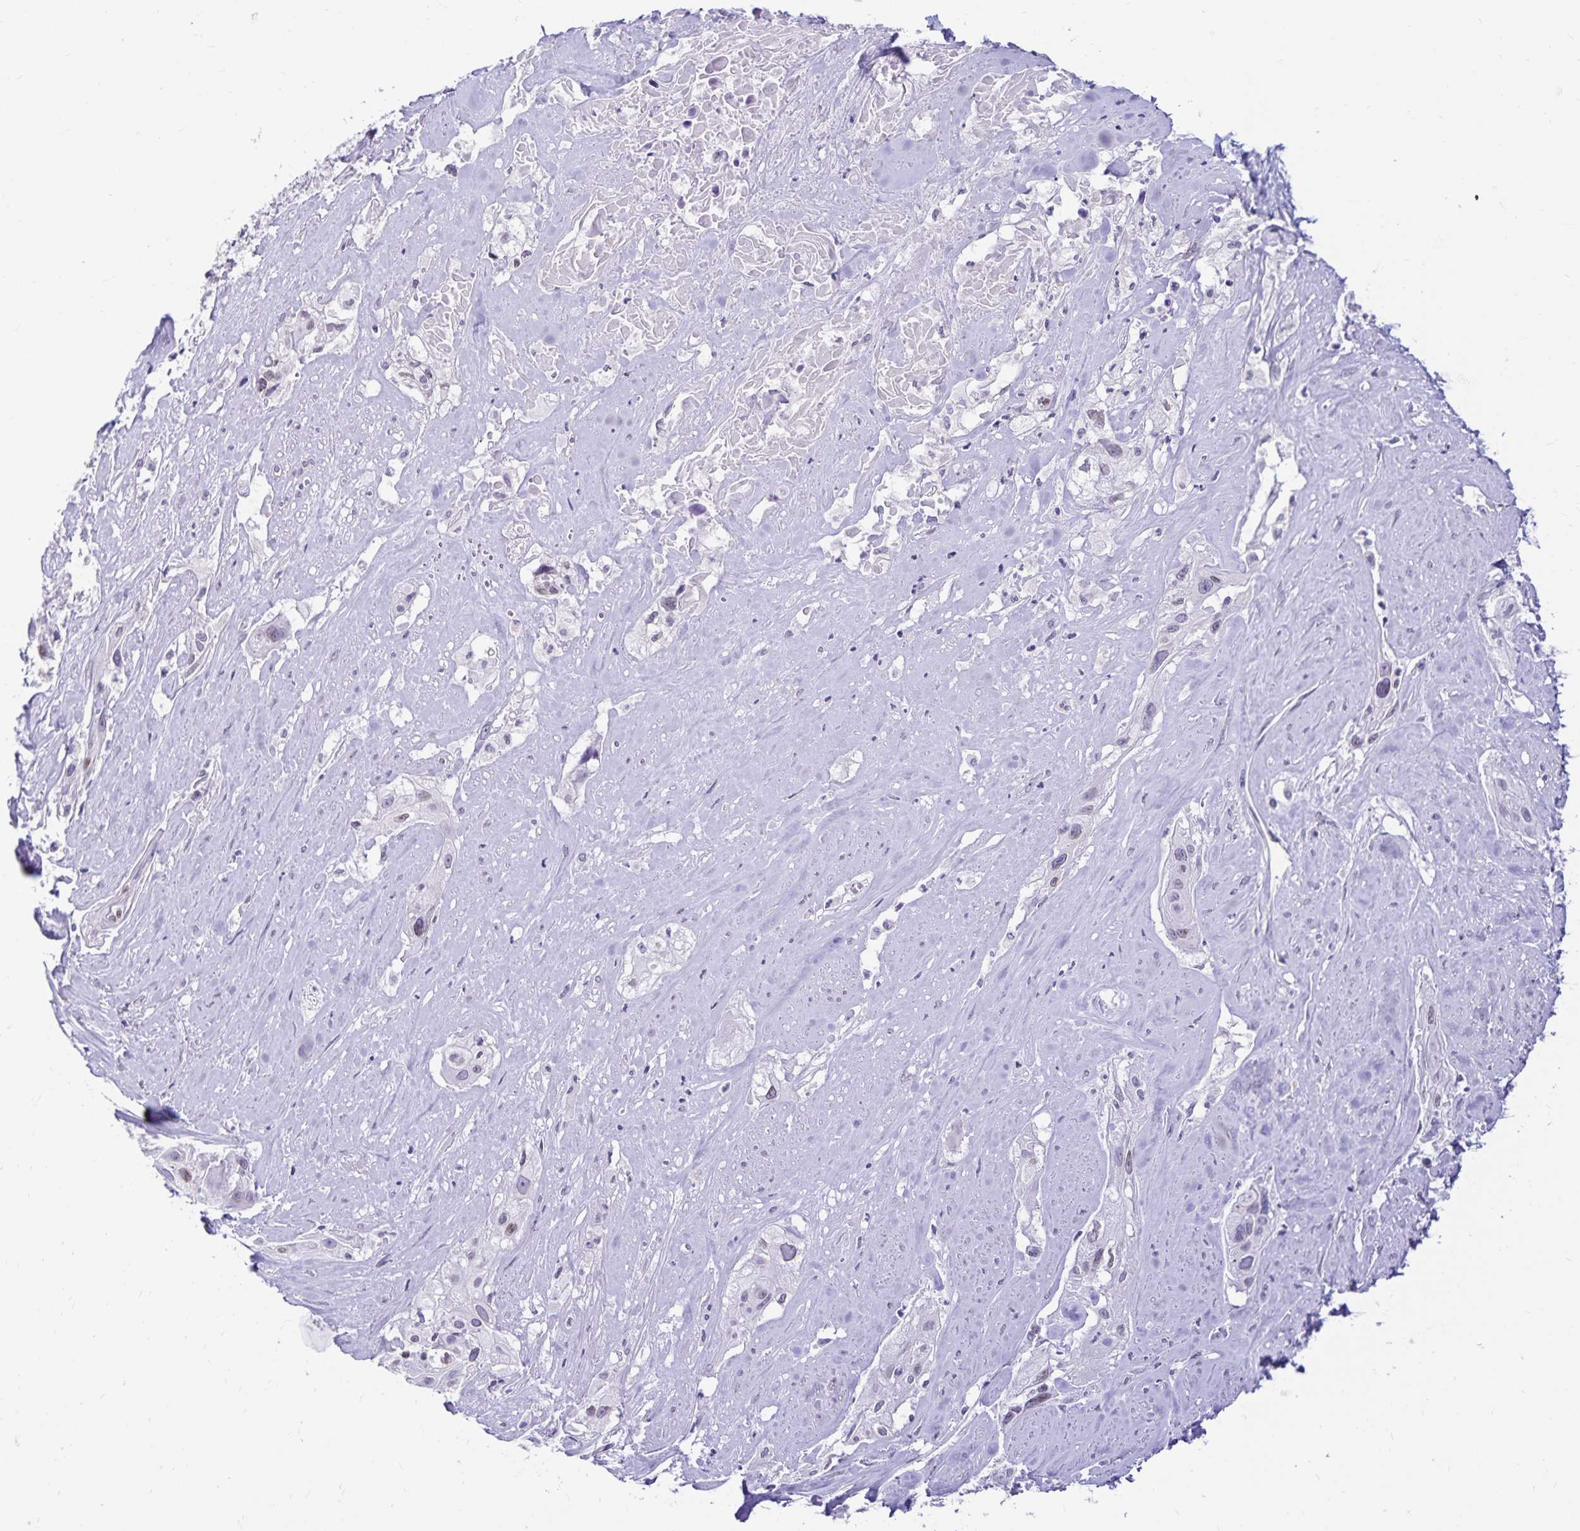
{"staining": {"intensity": "negative", "quantity": "none", "location": "none"}, "tissue": "cervical cancer", "cell_type": "Tumor cells", "image_type": "cancer", "snomed": [{"axis": "morphology", "description": "Squamous cell carcinoma, NOS"}, {"axis": "topography", "description": "Cervix"}], "caption": "IHC photomicrograph of cervical squamous cell carcinoma stained for a protein (brown), which demonstrates no expression in tumor cells.", "gene": "FAM166C", "patient": {"sex": "female", "age": 49}}